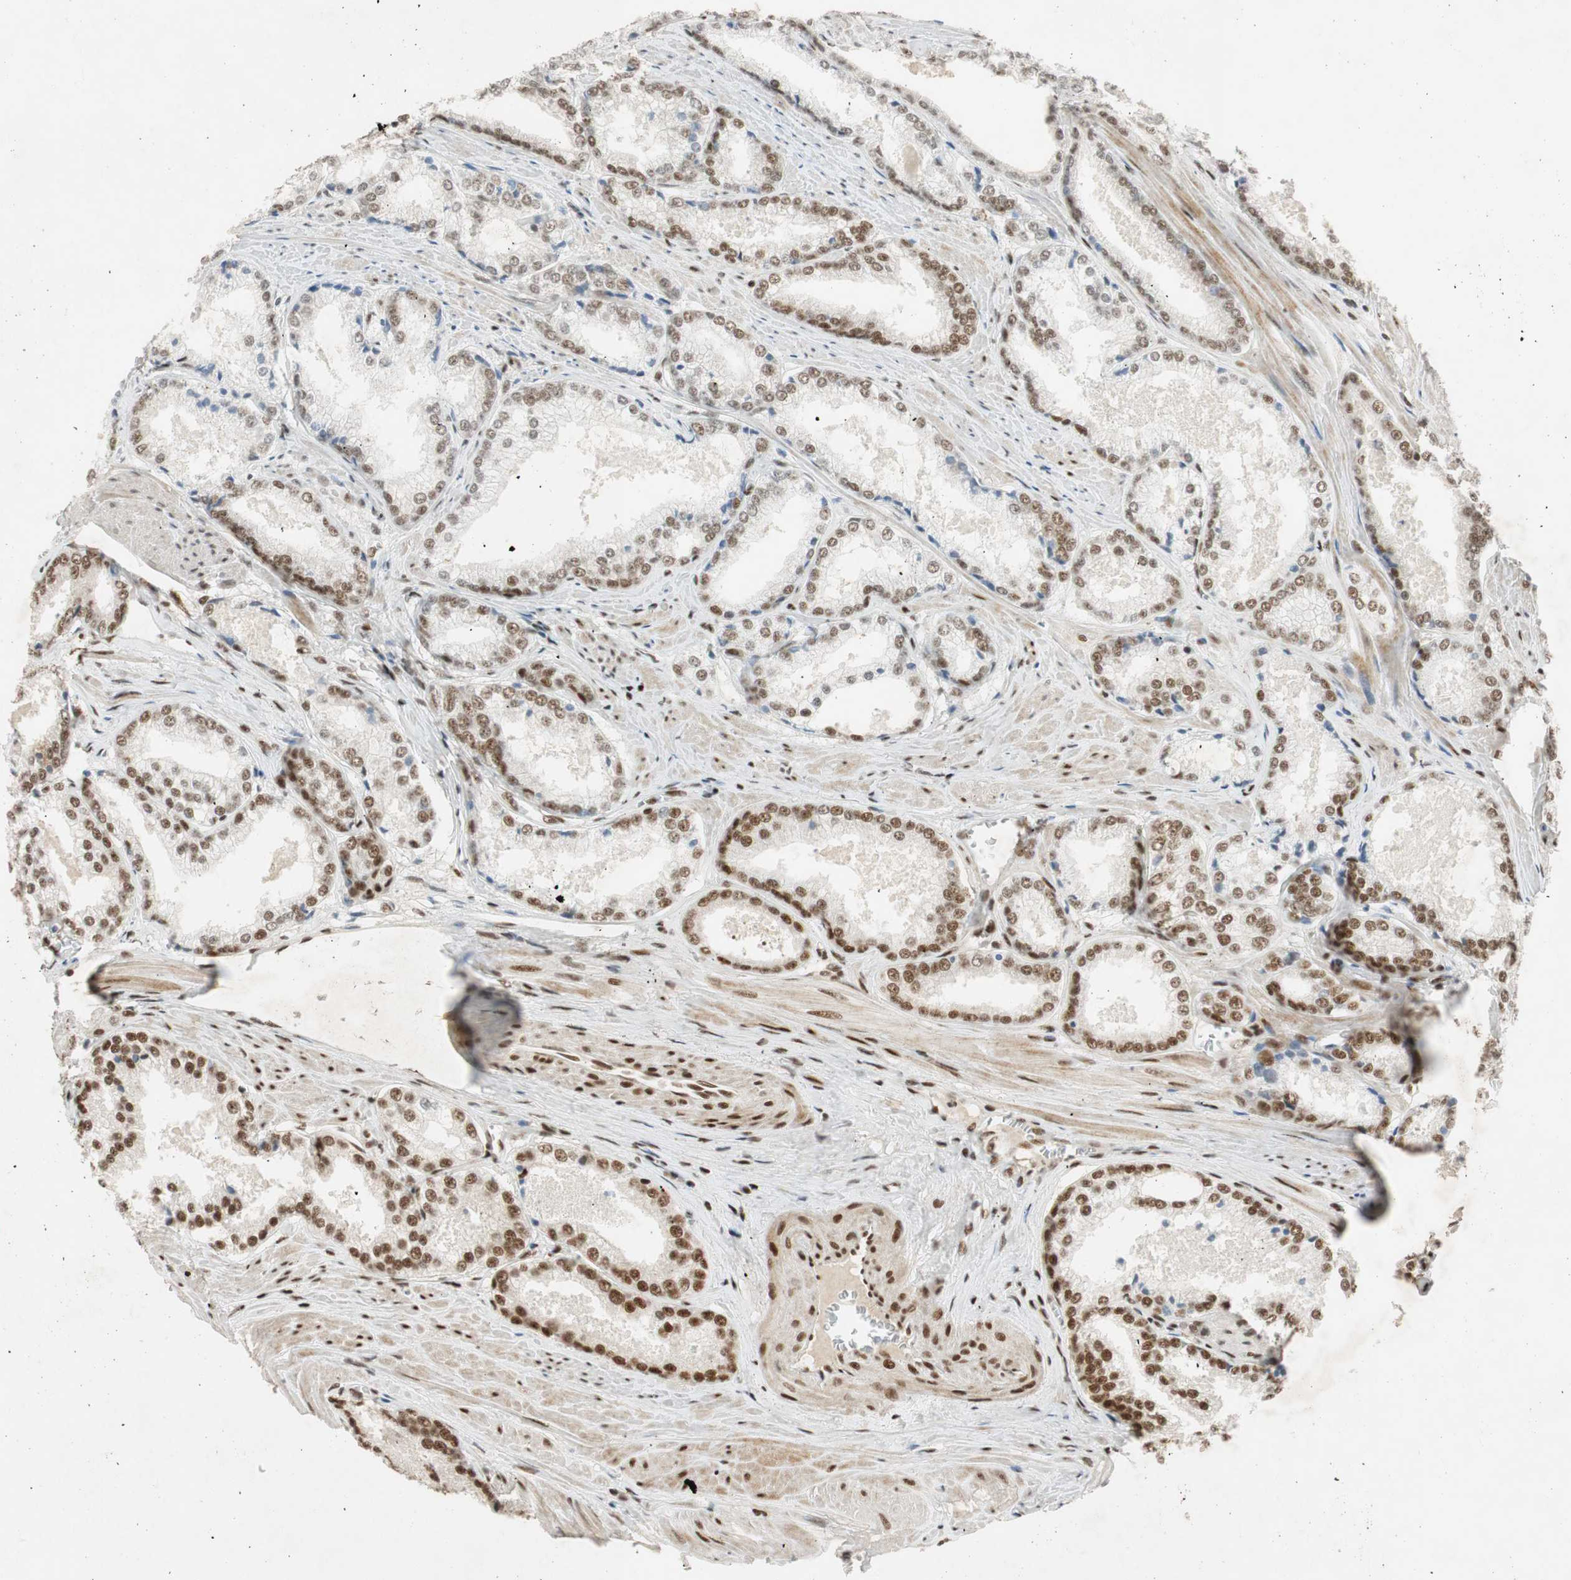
{"staining": {"intensity": "moderate", "quantity": "25%-75%", "location": "nuclear"}, "tissue": "prostate cancer", "cell_type": "Tumor cells", "image_type": "cancer", "snomed": [{"axis": "morphology", "description": "Adenocarcinoma, Low grade"}, {"axis": "topography", "description": "Prostate"}], "caption": "Immunohistochemistry photomicrograph of human adenocarcinoma (low-grade) (prostate) stained for a protein (brown), which displays medium levels of moderate nuclear expression in about 25%-75% of tumor cells.", "gene": "NCBP3", "patient": {"sex": "male", "age": 64}}